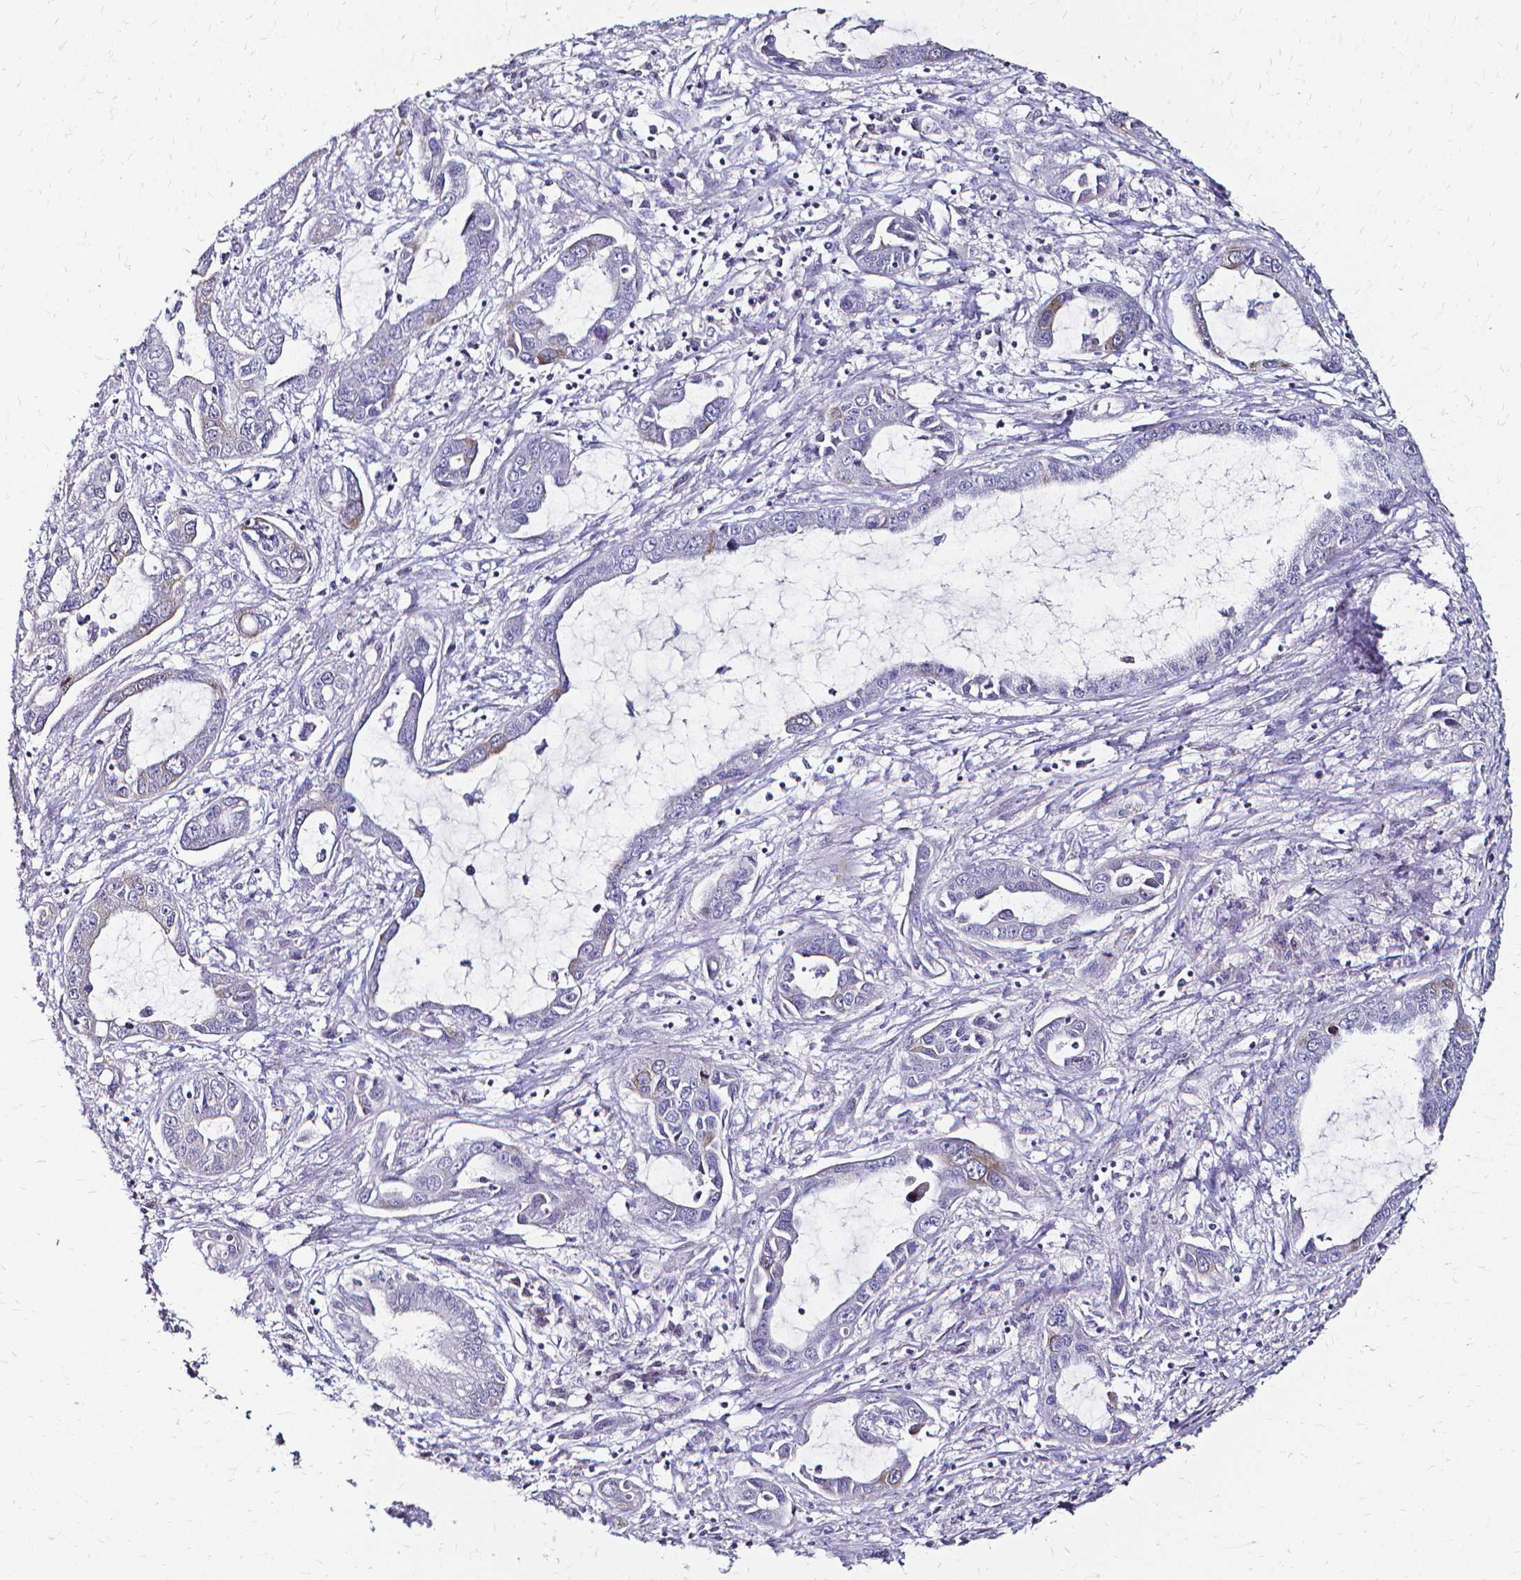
{"staining": {"intensity": "negative", "quantity": "none", "location": "none"}, "tissue": "liver cancer", "cell_type": "Tumor cells", "image_type": "cancer", "snomed": [{"axis": "morphology", "description": "Cholangiocarcinoma"}, {"axis": "topography", "description": "Liver"}], "caption": "Protein analysis of liver cancer (cholangiocarcinoma) reveals no significant expression in tumor cells.", "gene": "CCNB1", "patient": {"sex": "male", "age": 58}}